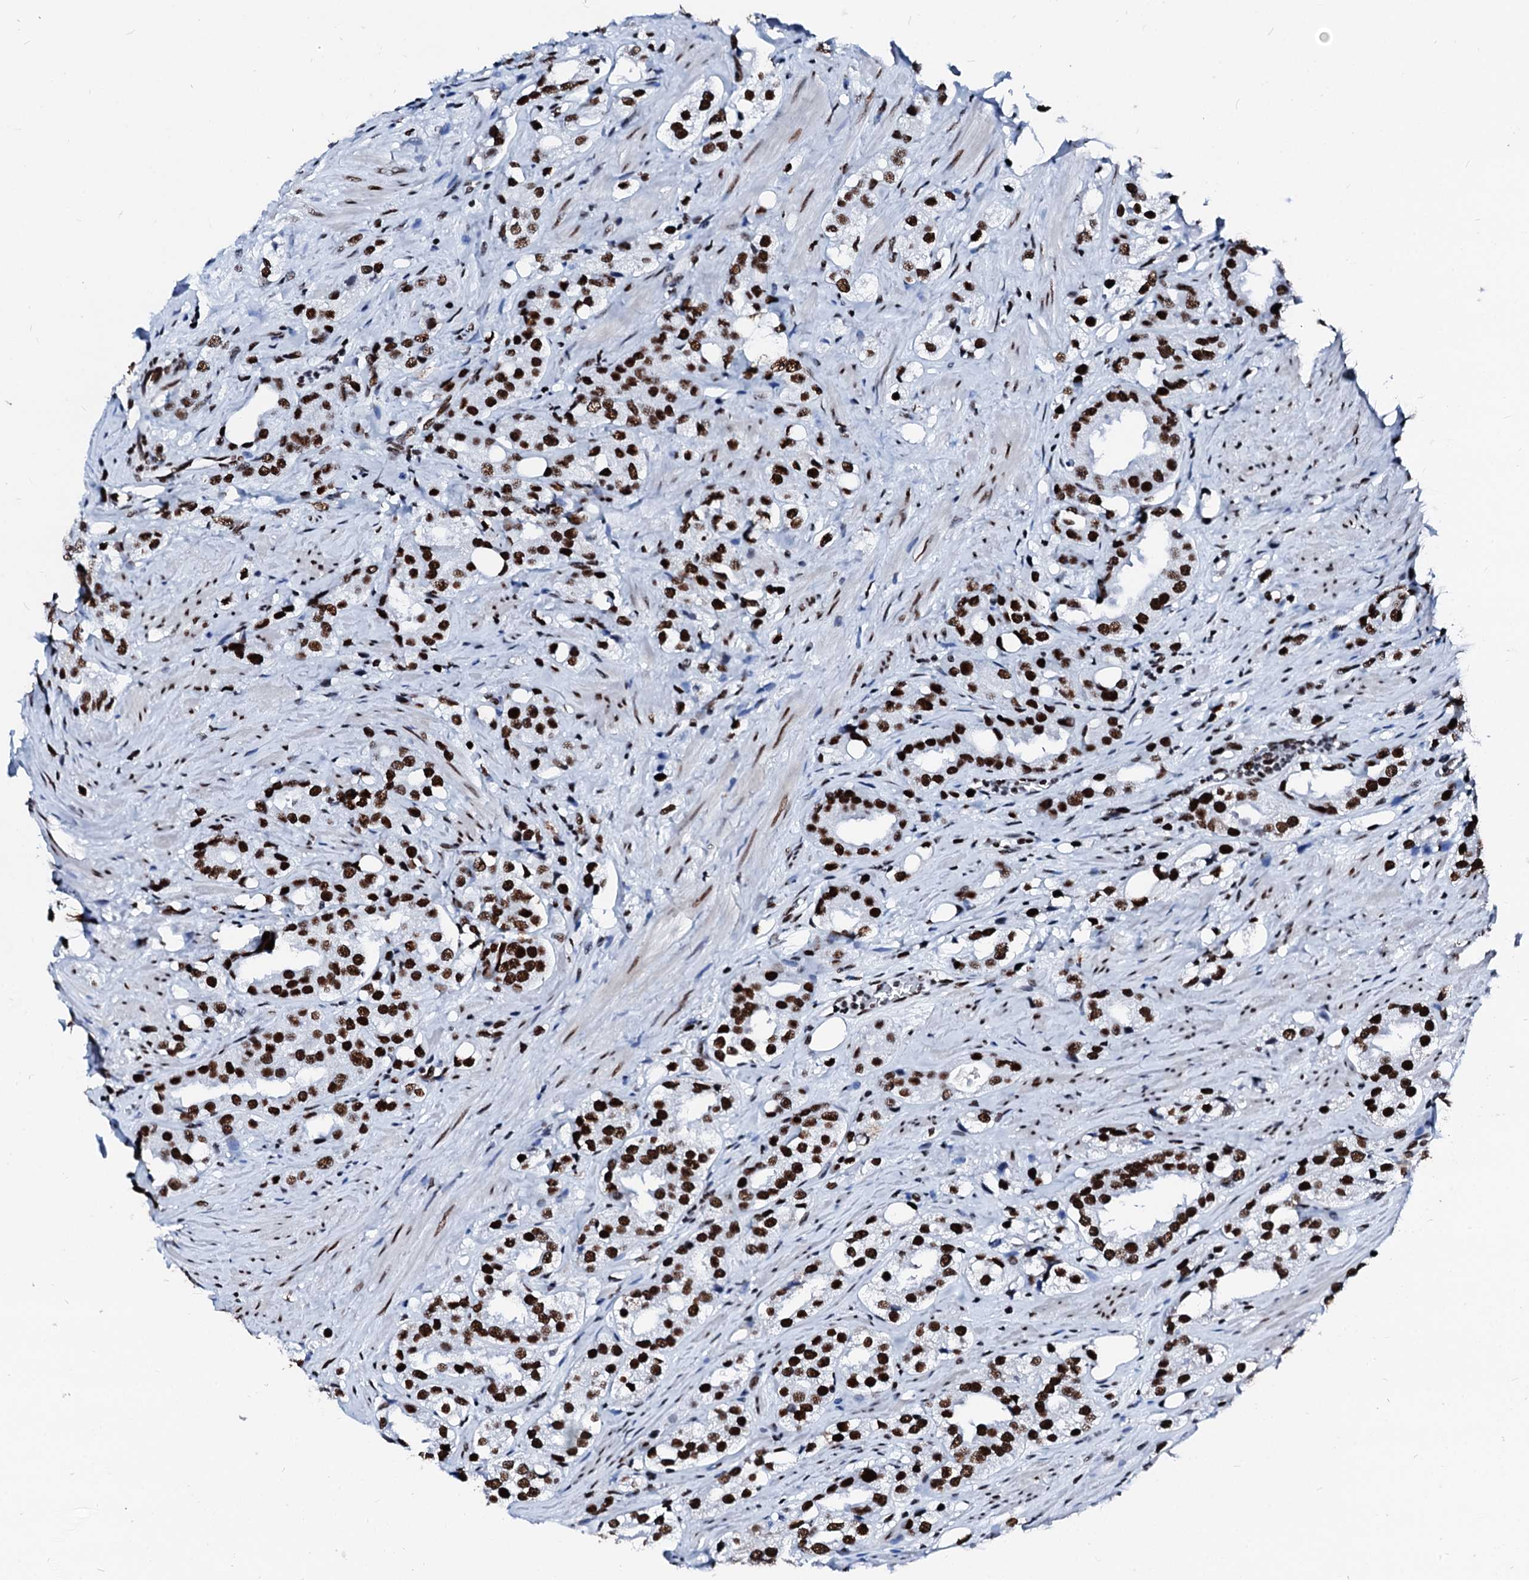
{"staining": {"intensity": "strong", "quantity": ">75%", "location": "nuclear"}, "tissue": "prostate cancer", "cell_type": "Tumor cells", "image_type": "cancer", "snomed": [{"axis": "morphology", "description": "Adenocarcinoma, NOS"}, {"axis": "topography", "description": "Prostate"}], "caption": "An IHC photomicrograph of neoplastic tissue is shown. Protein staining in brown shows strong nuclear positivity in prostate adenocarcinoma within tumor cells.", "gene": "RALY", "patient": {"sex": "male", "age": 79}}